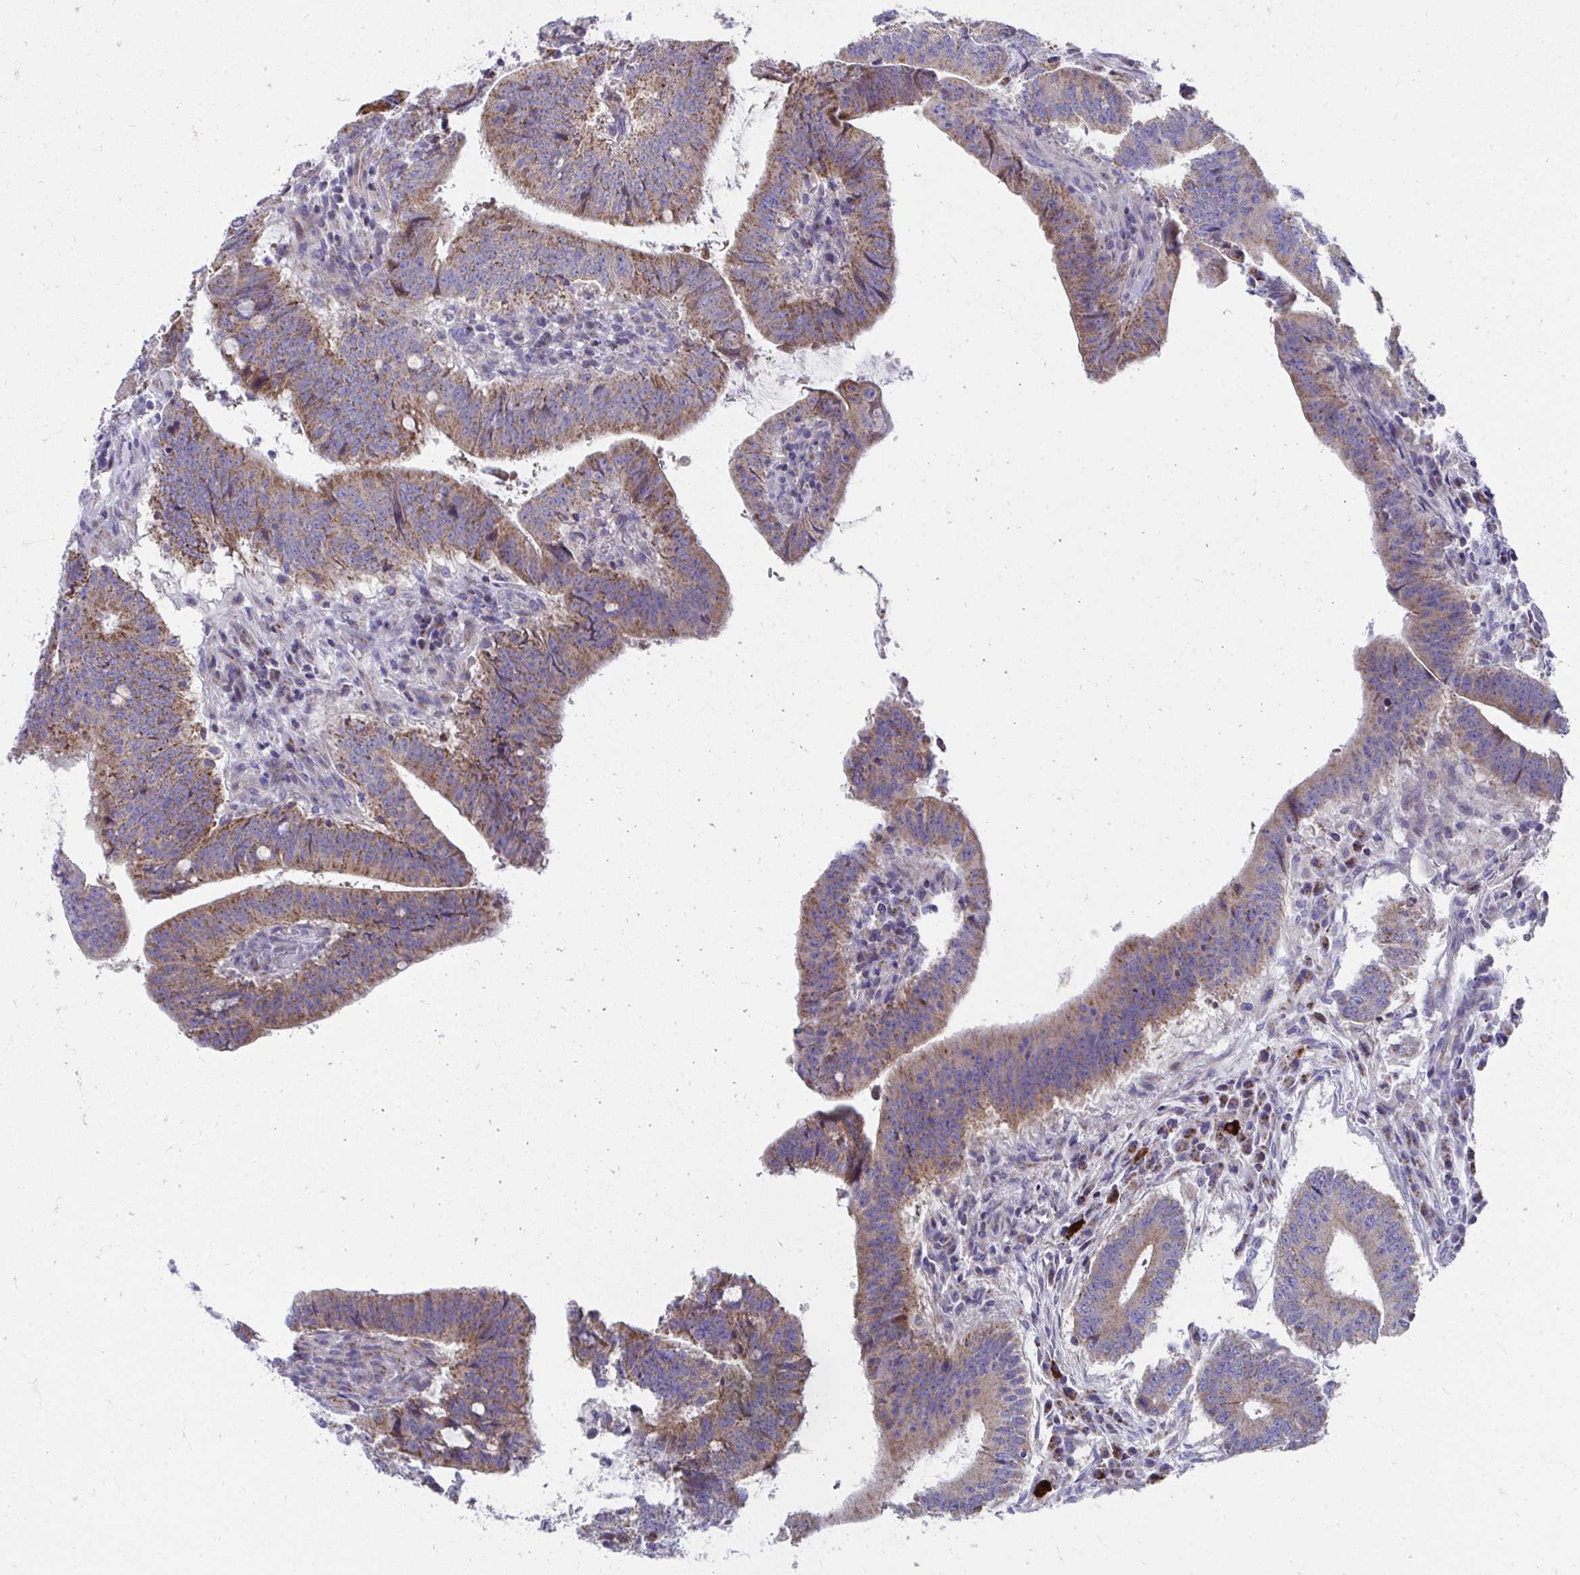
{"staining": {"intensity": "moderate", "quantity": ">75%", "location": "cytoplasmic/membranous"}, "tissue": "colorectal cancer", "cell_type": "Tumor cells", "image_type": "cancer", "snomed": [{"axis": "morphology", "description": "Adenocarcinoma, NOS"}, {"axis": "topography", "description": "Colon"}], "caption": "DAB immunohistochemical staining of colorectal cancer (adenocarcinoma) exhibits moderate cytoplasmic/membranous protein expression in about >75% of tumor cells.", "gene": "IL37", "patient": {"sex": "female", "age": 43}}